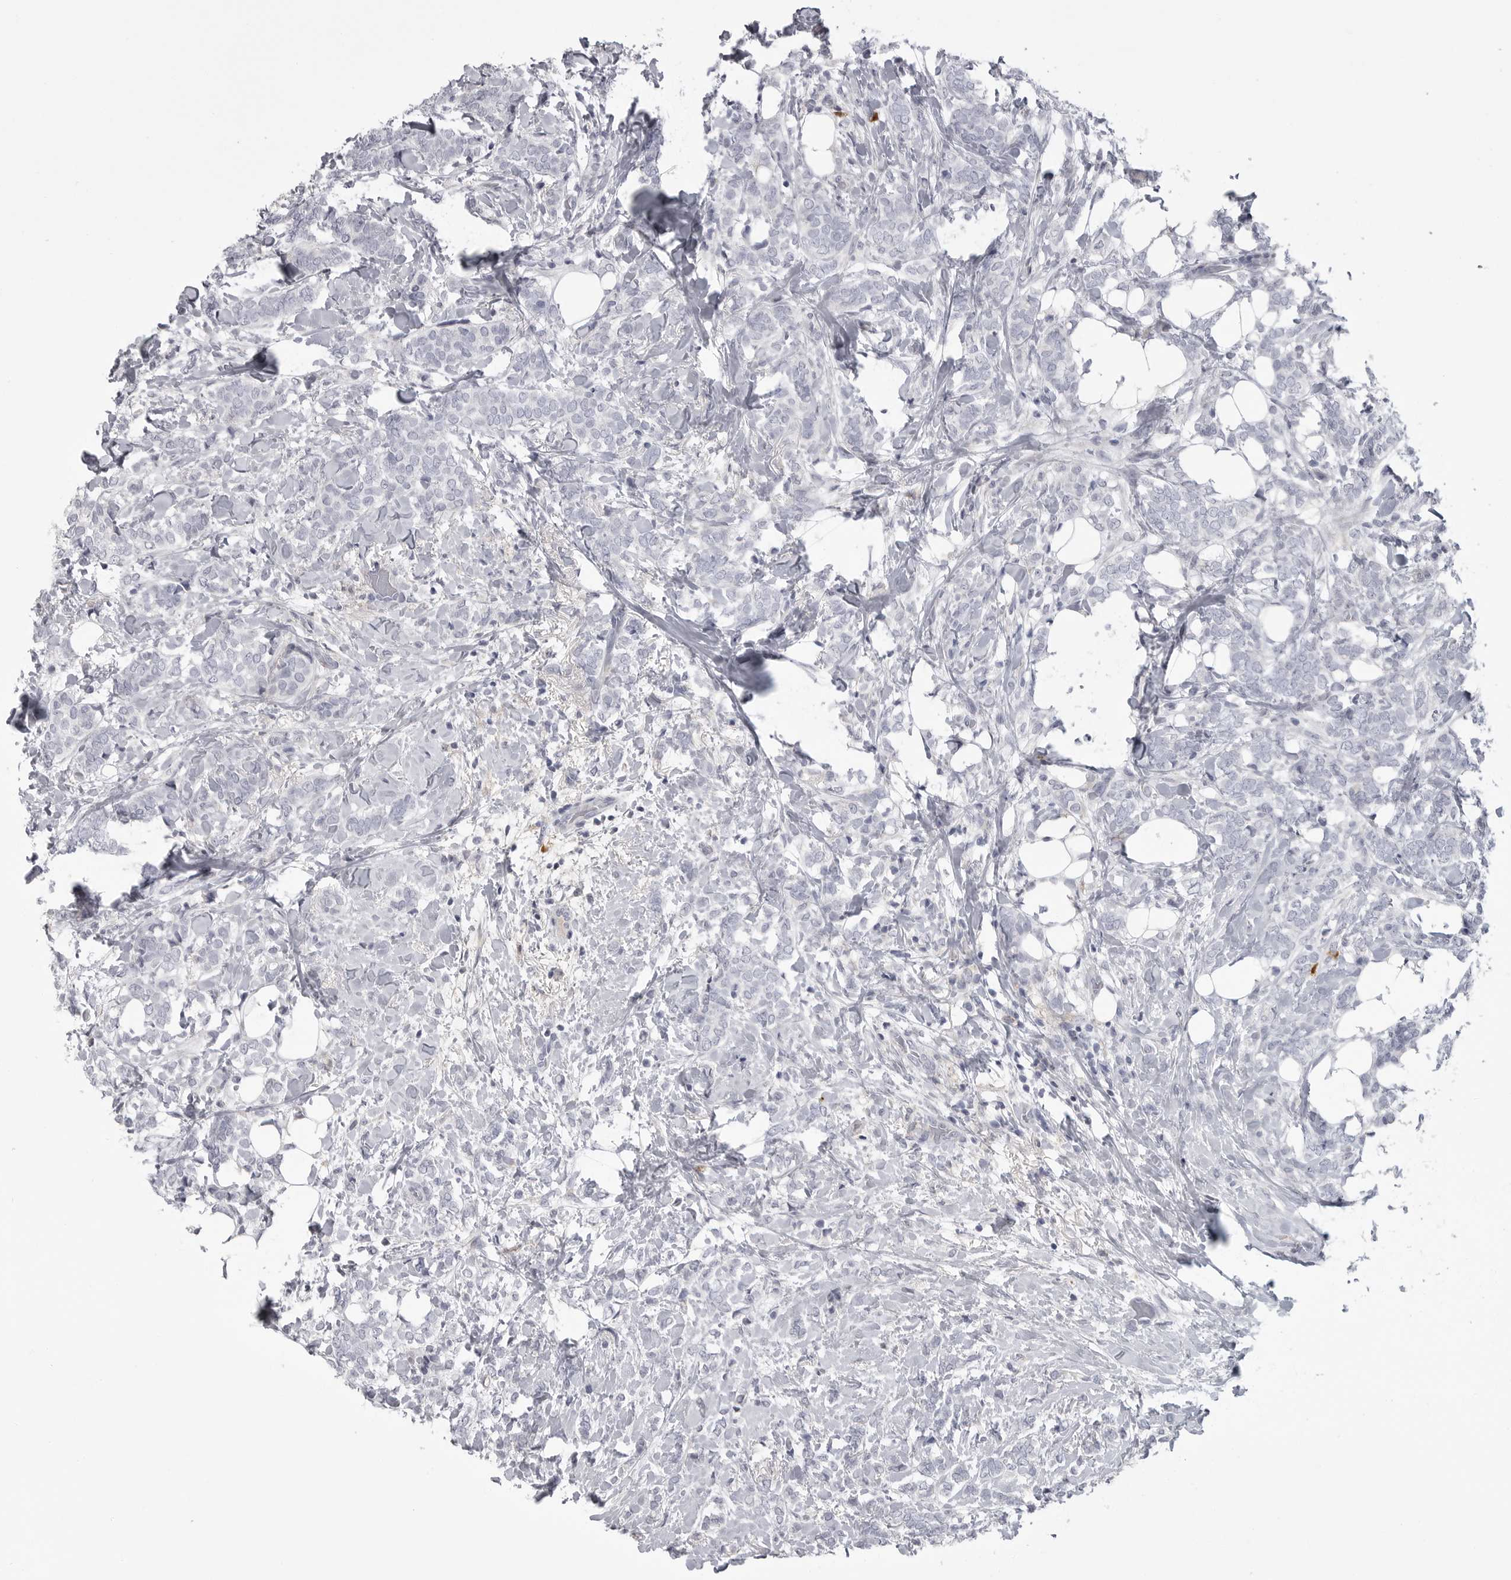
{"staining": {"intensity": "negative", "quantity": "none", "location": "none"}, "tissue": "breast cancer", "cell_type": "Tumor cells", "image_type": "cancer", "snomed": [{"axis": "morphology", "description": "Lobular carcinoma"}, {"axis": "topography", "description": "Breast"}], "caption": "DAB immunohistochemical staining of human breast cancer displays no significant positivity in tumor cells.", "gene": "FKBP2", "patient": {"sex": "female", "age": 50}}